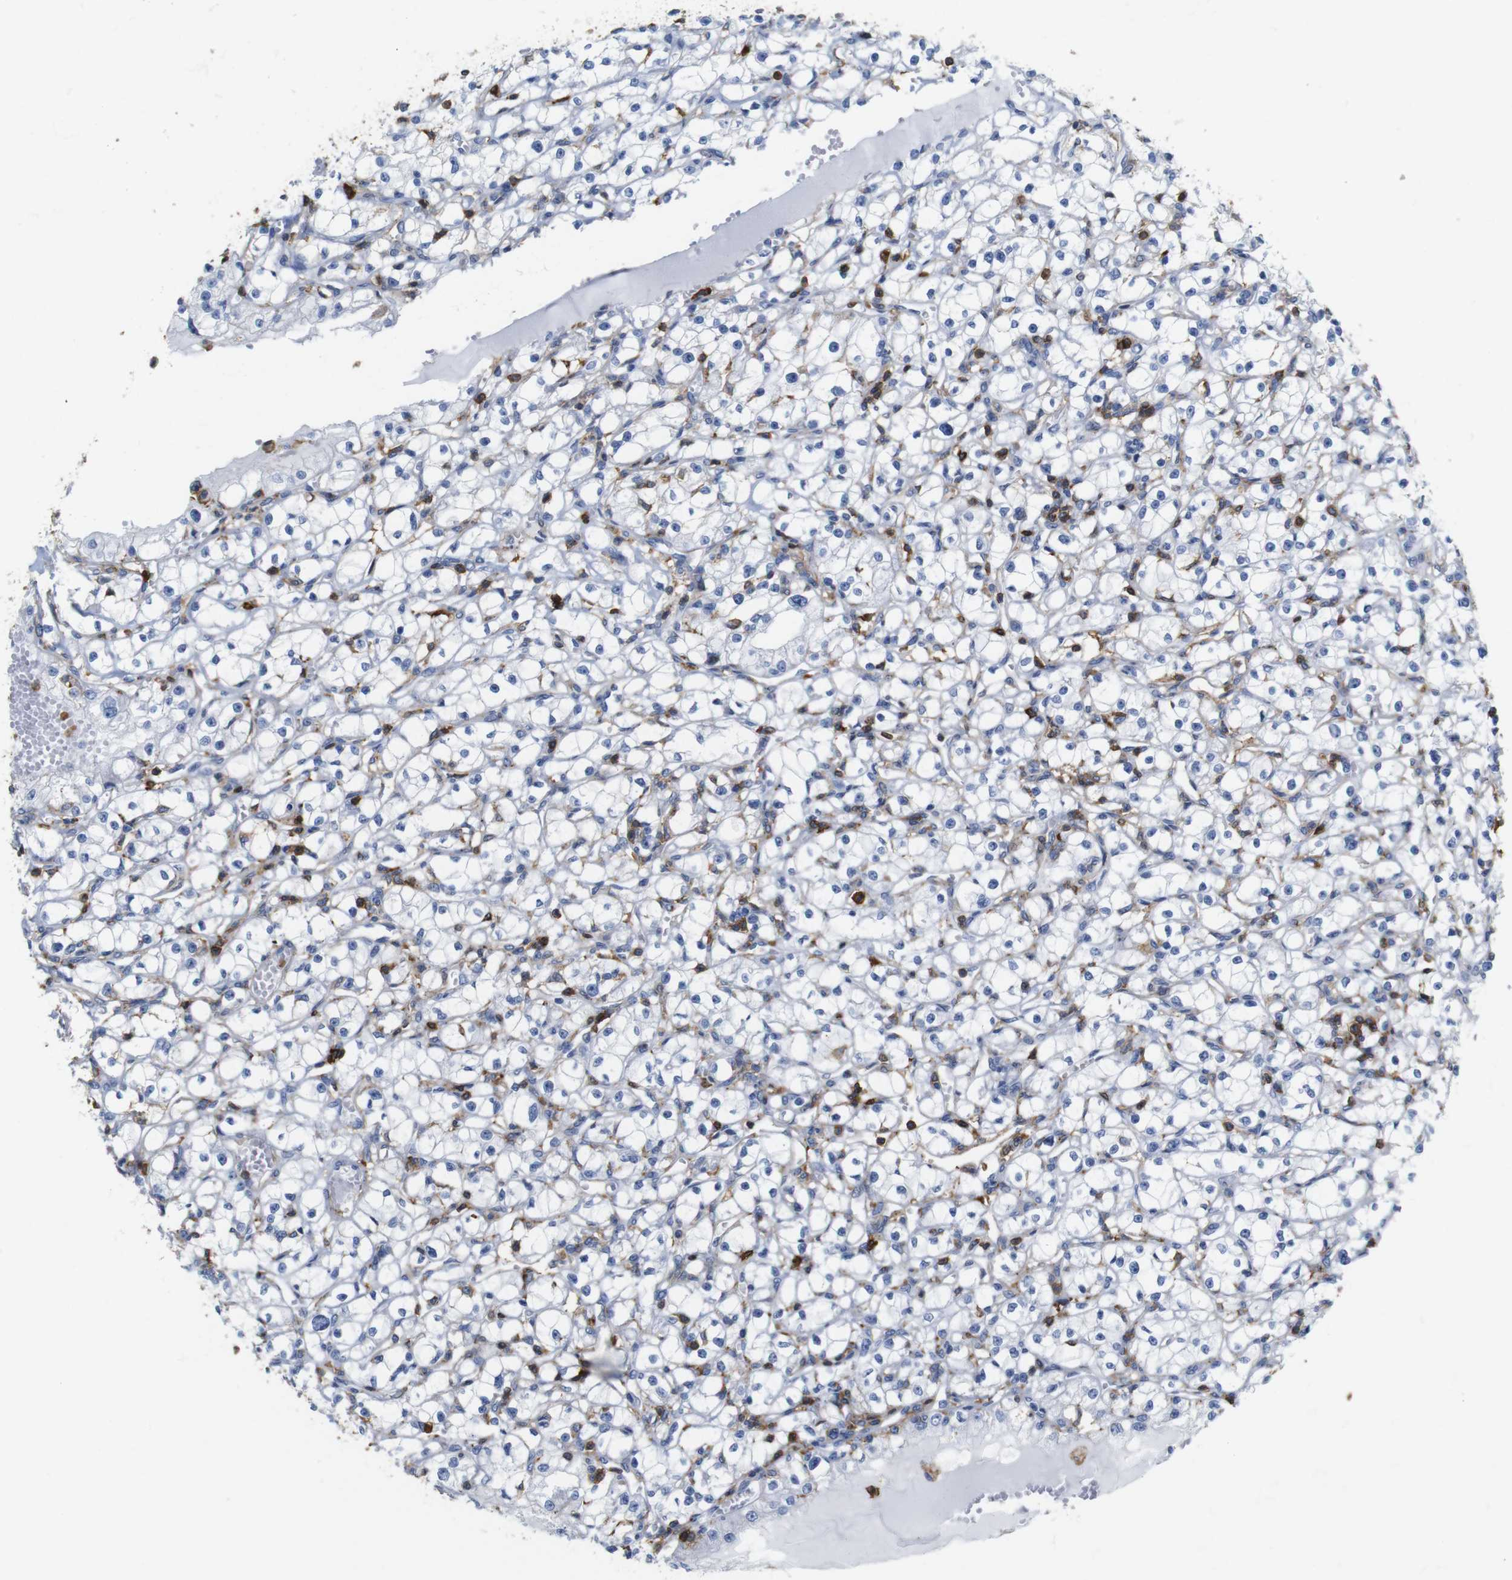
{"staining": {"intensity": "negative", "quantity": "none", "location": "none"}, "tissue": "renal cancer", "cell_type": "Tumor cells", "image_type": "cancer", "snomed": [{"axis": "morphology", "description": "Adenocarcinoma, NOS"}, {"axis": "topography", "description": "Kidney"}], "caption": "Protein analysis of renal cancer demonstrates no significant positivity in tumor cells.", "gene": "ANXA1", "patient": {"sex": "male", "age": 56}}